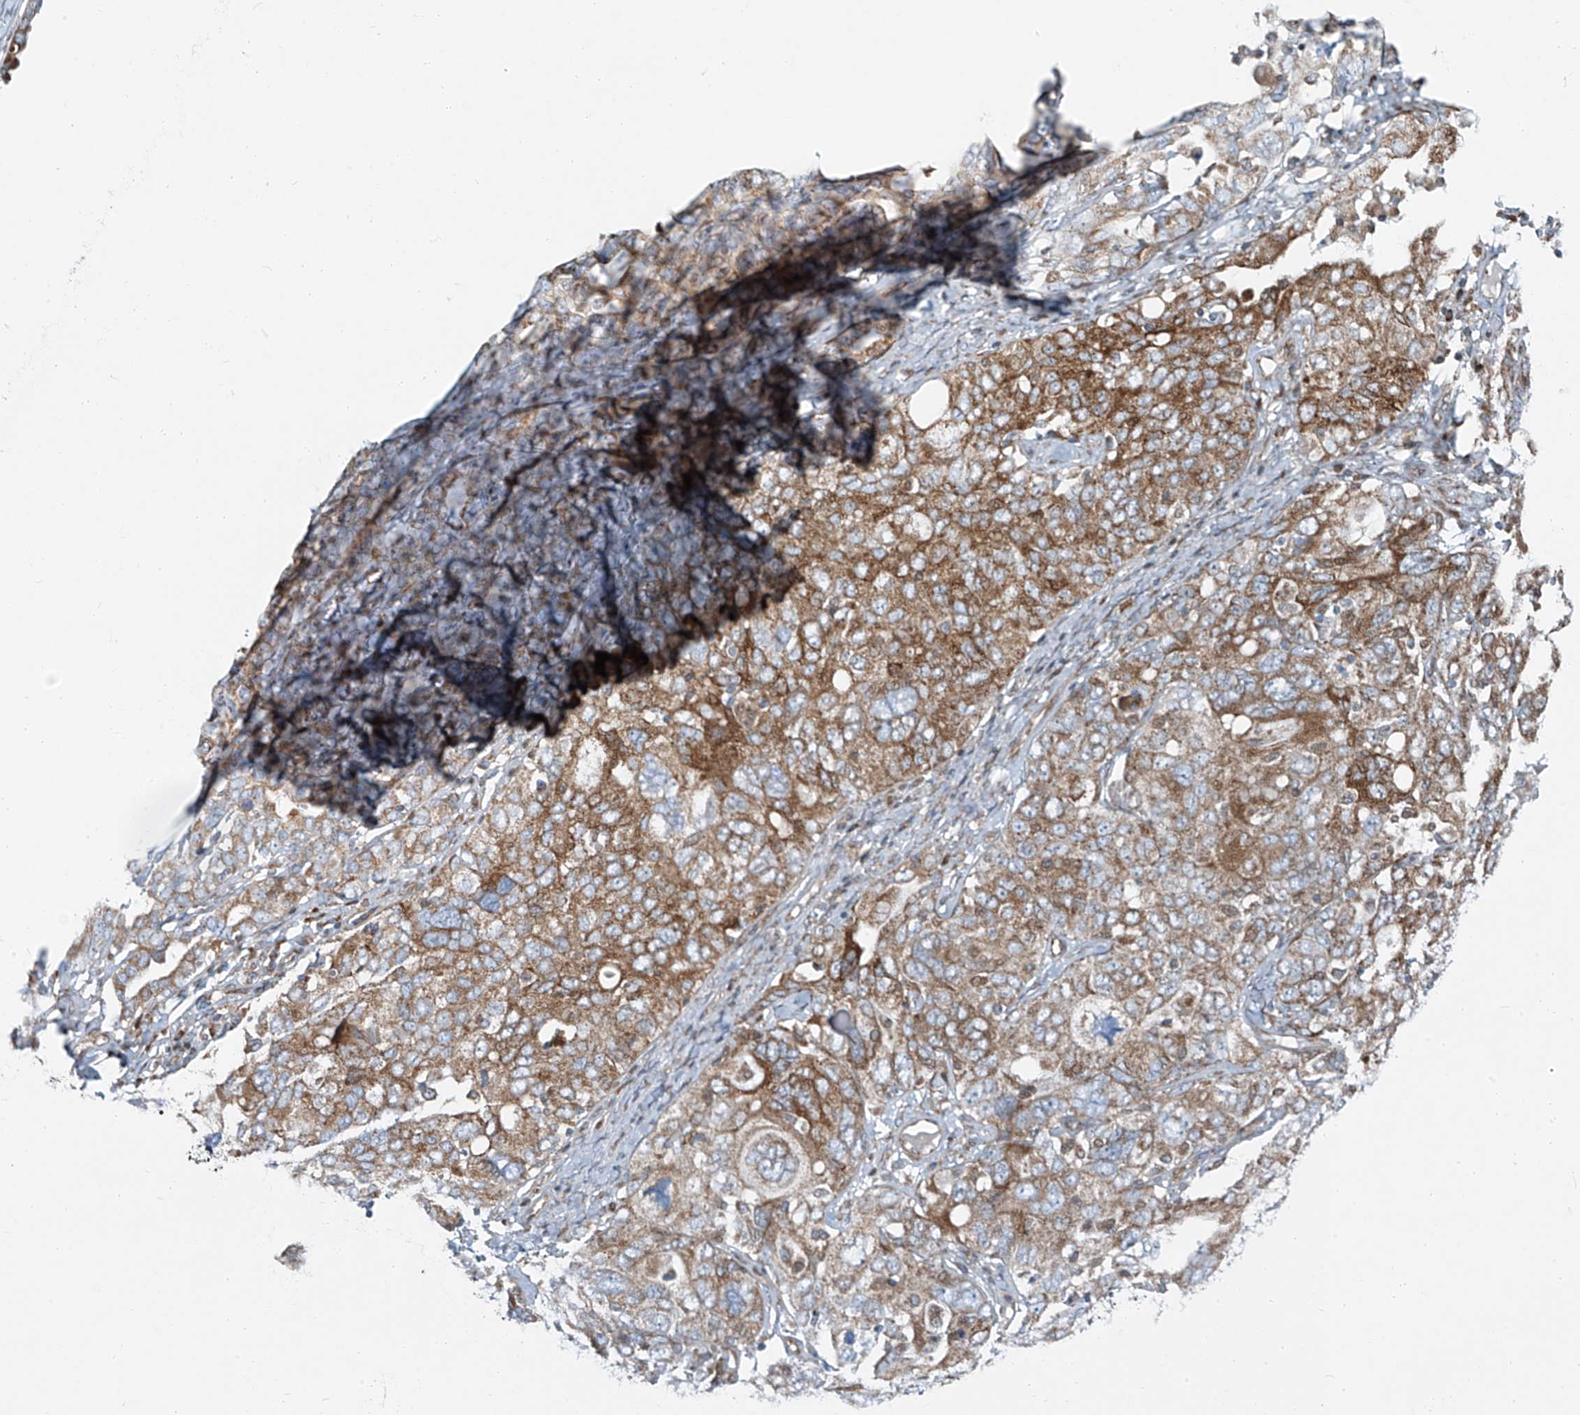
{"staining": {"intensity": "moderate", "quantity": "25%-75%", "location": "cytoplasmic/membranous"}, "tissue": "ovarian cancer", "cell_type": "Tumor cells", "image_type": "cancer", "snomed": [{"axis": "morphology", "description": "Carcinoma, endometroid"}, {"axis": "topography", "description": "Ovary"}], "caption": "Endometroid carcinoma (ovarian) stained with a protein marker demonstrates moderate staining in tumor cells.", "gene": "HIC2", "patient": {"sex": "female", "age": 62}}